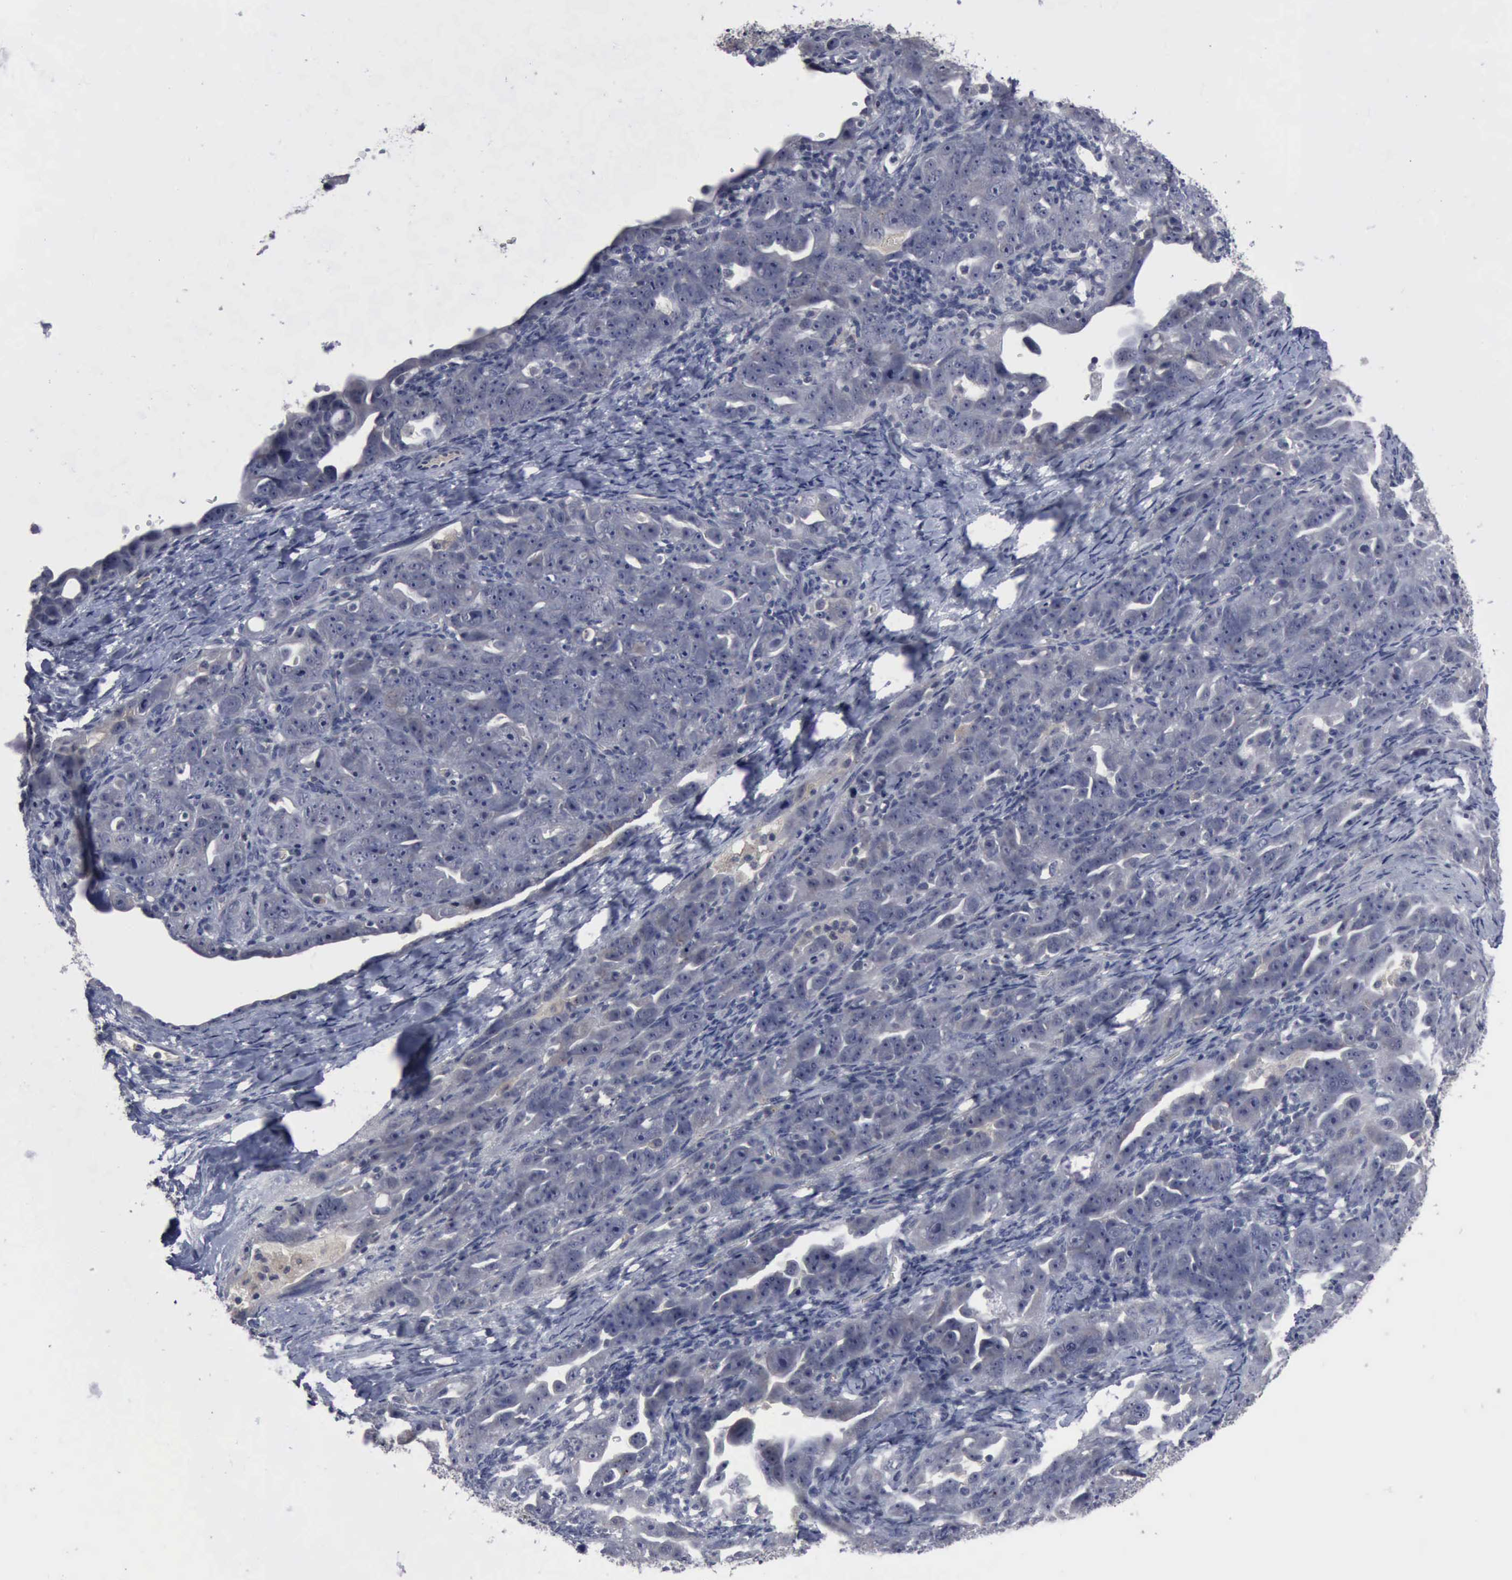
{"staining": {"intensity": "negative", "quantity": "none", "location": "none"}, "tissue": "ovarian cancer", "cell_type": "Tumor cells", "image_type": "cancer", "snomed": [{"axis": "morphology", "description": "Cystadenocarcinoma, serous, NOS"}, {"axis": "topography", "description": "Ovary"}], "caption": "IHC image of neoplastic tissue: human ovarian serous cystadenocarcinoma stained with DAB (3,3'-diaminobenzidine) exhibits no significant protein expression in tumor cells.", "gene": "MYO18B", "patient": {"sex": "female", "age": 66}}